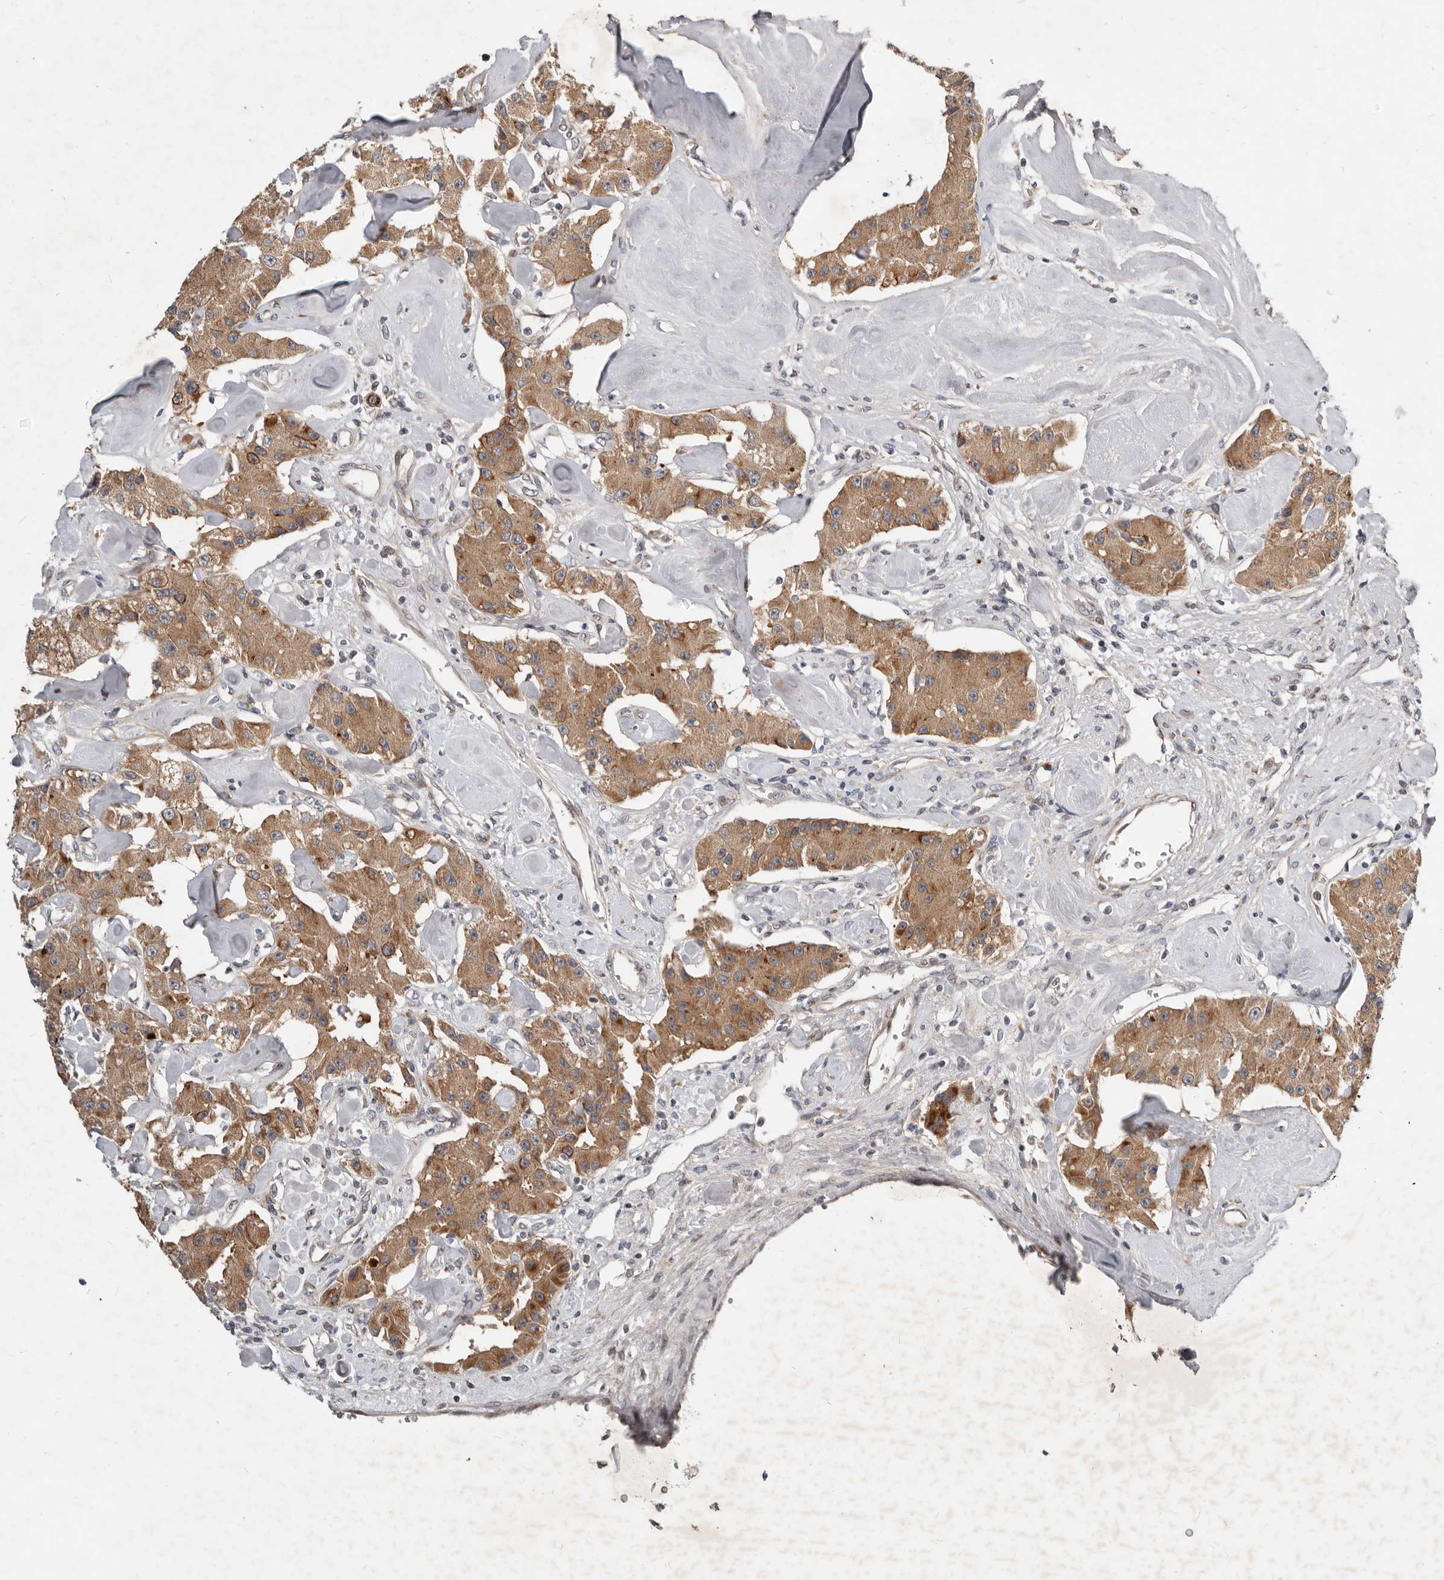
{"staining": {"intensity": "moderate", "quantity": ">75%", "location": "cytoplasmic/membranous"}, "tissue": "carcinoid", "cell_type": "Tumor cells", "image_type": "cancer", "snomed": [{"axis": "morphology", "description": "Carcinoid, malignant, NOS"}, {"axis": "topography", "description": "Pancreas"}], "caption": "A histopathology image showing moderate cytoplasmic/membranous positivity in approximately >75% of tumor cells in malignant carcinoid, as visualized by brown immunohistochemical staining.", "gene": "NPY4R", "patient": {"sex": "male", "age": 41}}